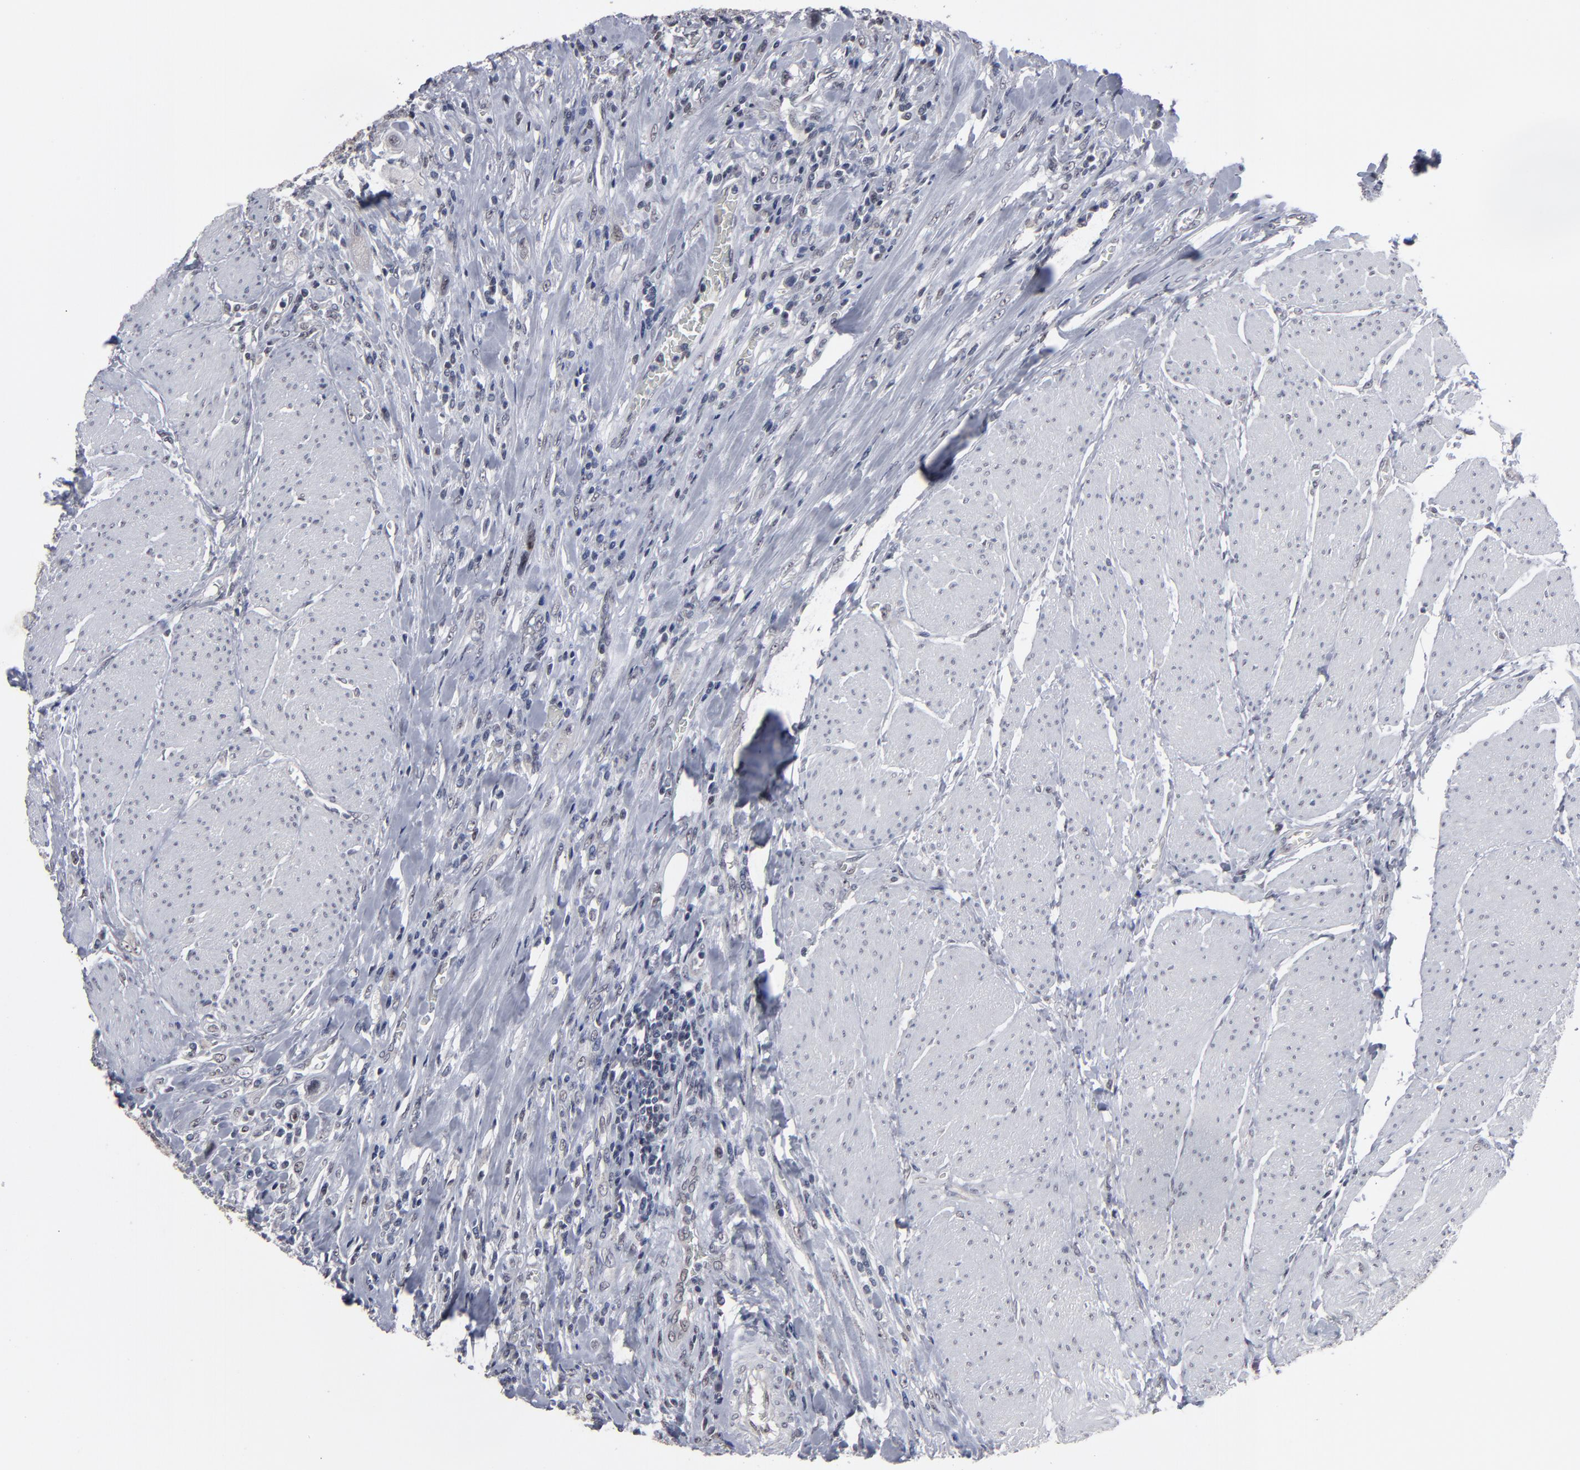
{"staining": {"intensity": "negative", "quantity": "none", "location": "none"}, "tissue": "urothelial cancer", "cell_type": "Tumor cells", "image_type": "cancer", "snomed": [{"axis": "morphology", "description": "Urothelial carcinoma, High grade"}, {"axis": "topography", "description": "Urinary bladder"}], "caption": "The immunohistochemistry micrograph has no significant staining in tumor cells of urothelial cancer tissue. Brightfield microscopy of IHC stained with DAB (3,3'-diaminobenzidine) (brown) and hematoxylin (blue), captured at high magnification.", "gene": "SSRP1", "patient": {"sex": "male", "age": 50}}